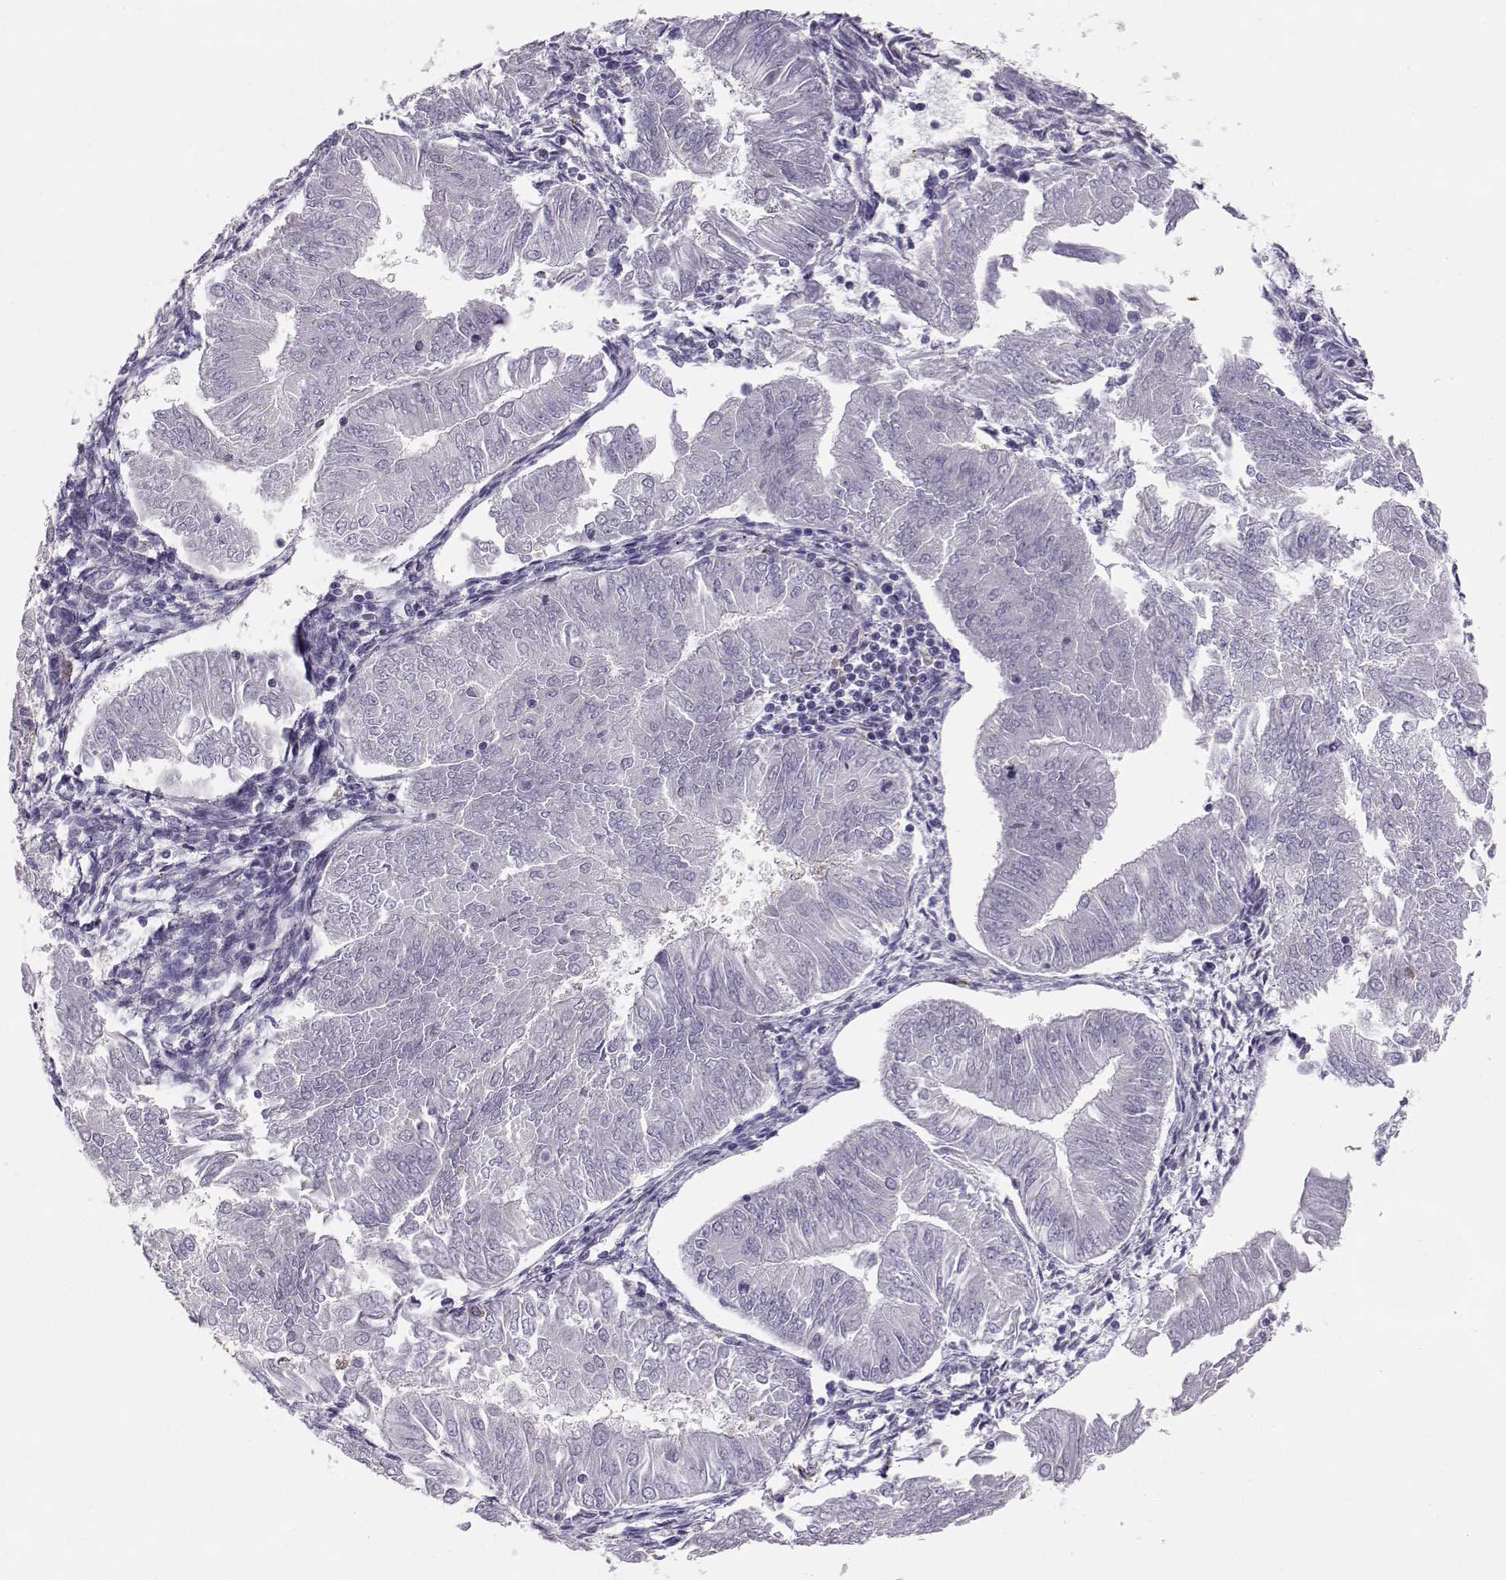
{"staining": {"intensity": "negative", "quantity": "none", "location": "none"}, "tissue": "endometrial cancer", "cell_type": "Tumor cells", "image_type": "cancer", "snomed": [{"axis": "morphology", "description": "Adenocarcinoma, NOS"}, {"axis": "topography", "description": "Endometrium"}], "caption": "A histopathology image of adenocarcinoma (endometrial) stained for a protein exhibits no brown staining in tumor cells.", "gene": "ENDOU", "patient": {"sex": "female", "age": 53}}